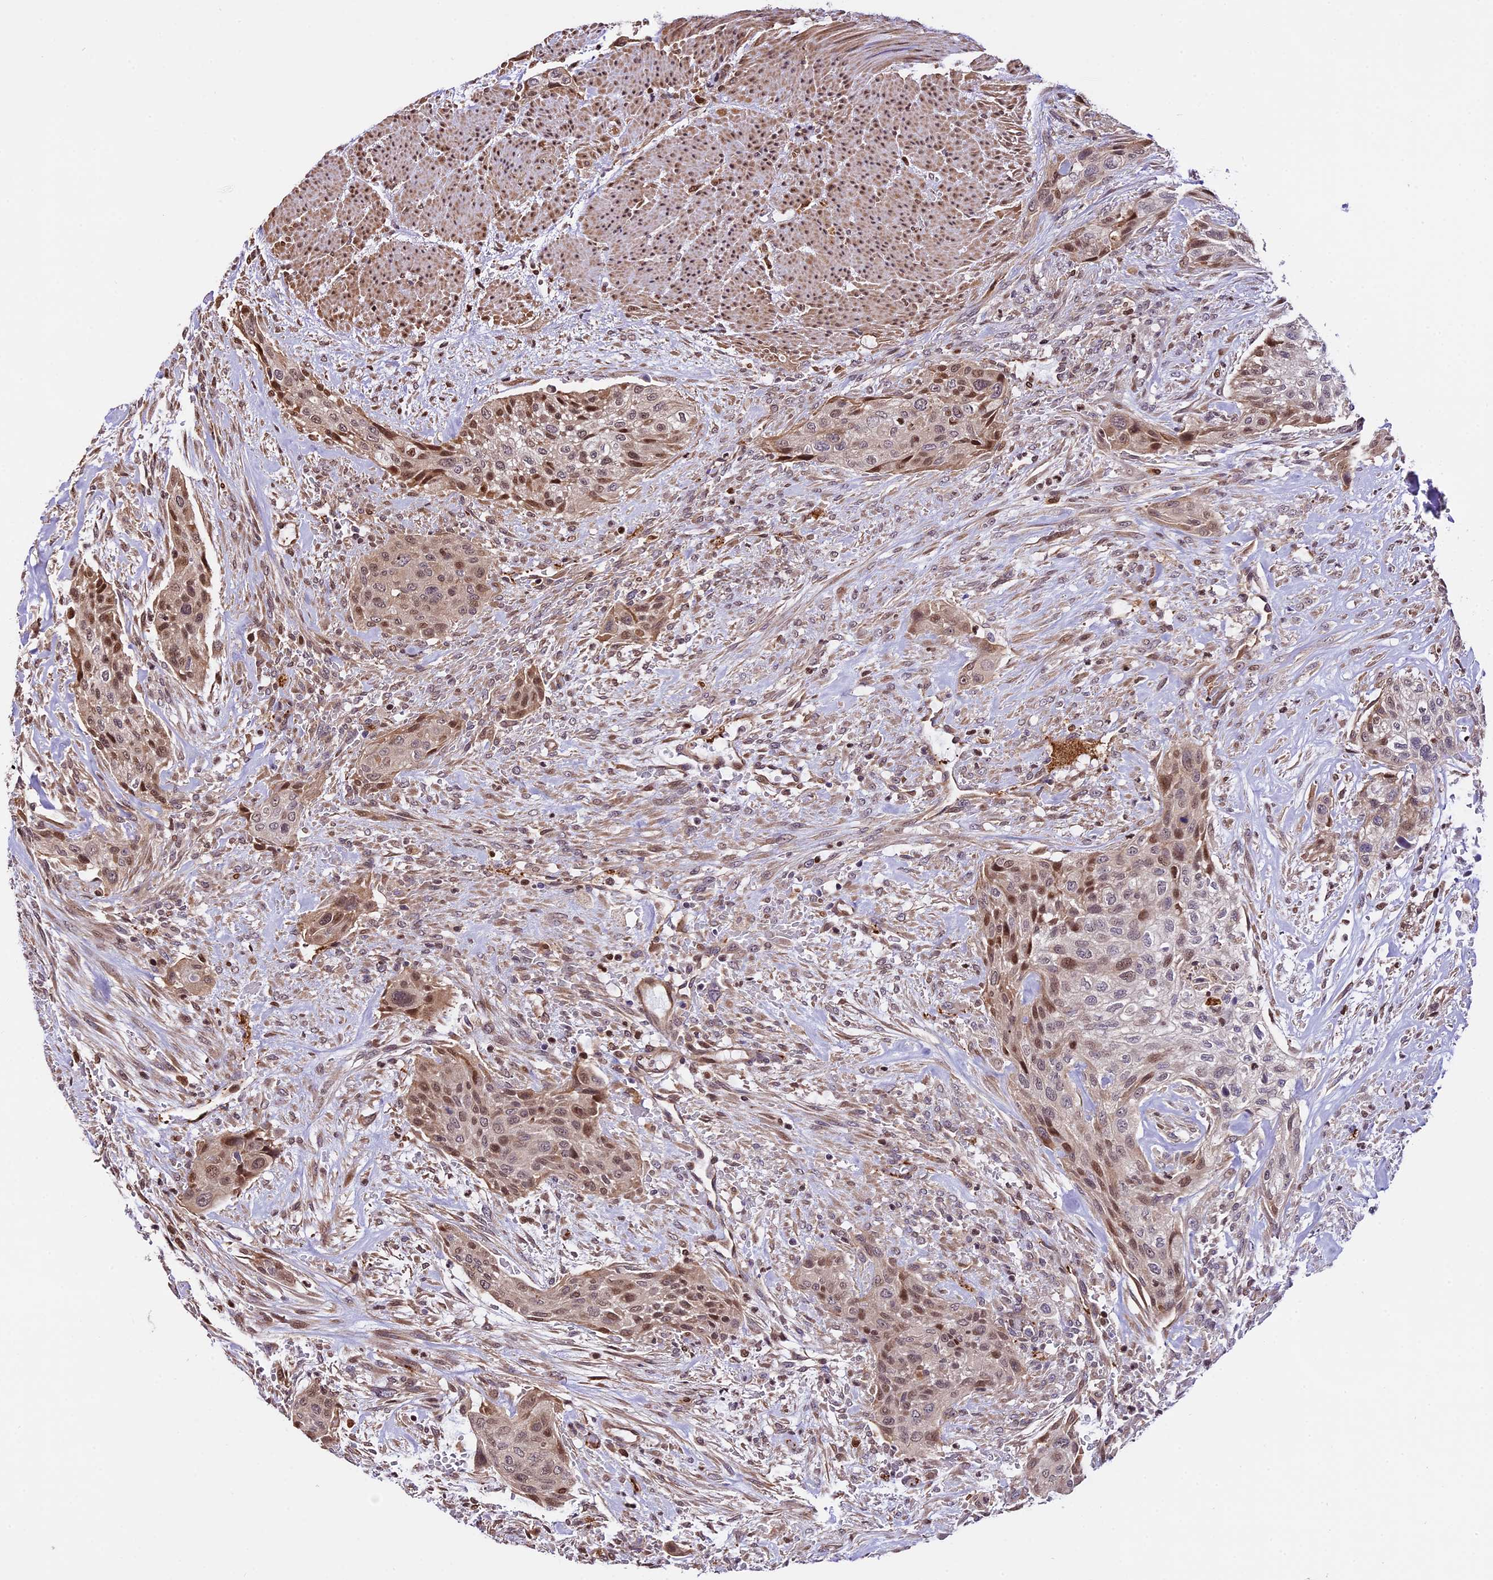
{"staining": {"intensity": "moderate", "quantity": "25%-75%", "location": "nuclear"}, "tissue": "urothelial cancer", "cell_type": "Tumor cells", "image_type": "cancer", "snomed": [{"axis": "morphology", "description": "Urothelial carcinoma, High grade"}, {"axis": "topography", "description": "Urinary bladder"}], "caption": "Urothelial cancer tissue demonstrates moderate nuclear positivity in approximately 25%-75% of tumor cells The staining was performed using DAB, with brown indicating positive protein expression. Nuclei are stained blue with hematoxylin.", "gene": "HERPUD1", "patient": {"sex": "male", "age": 35}}